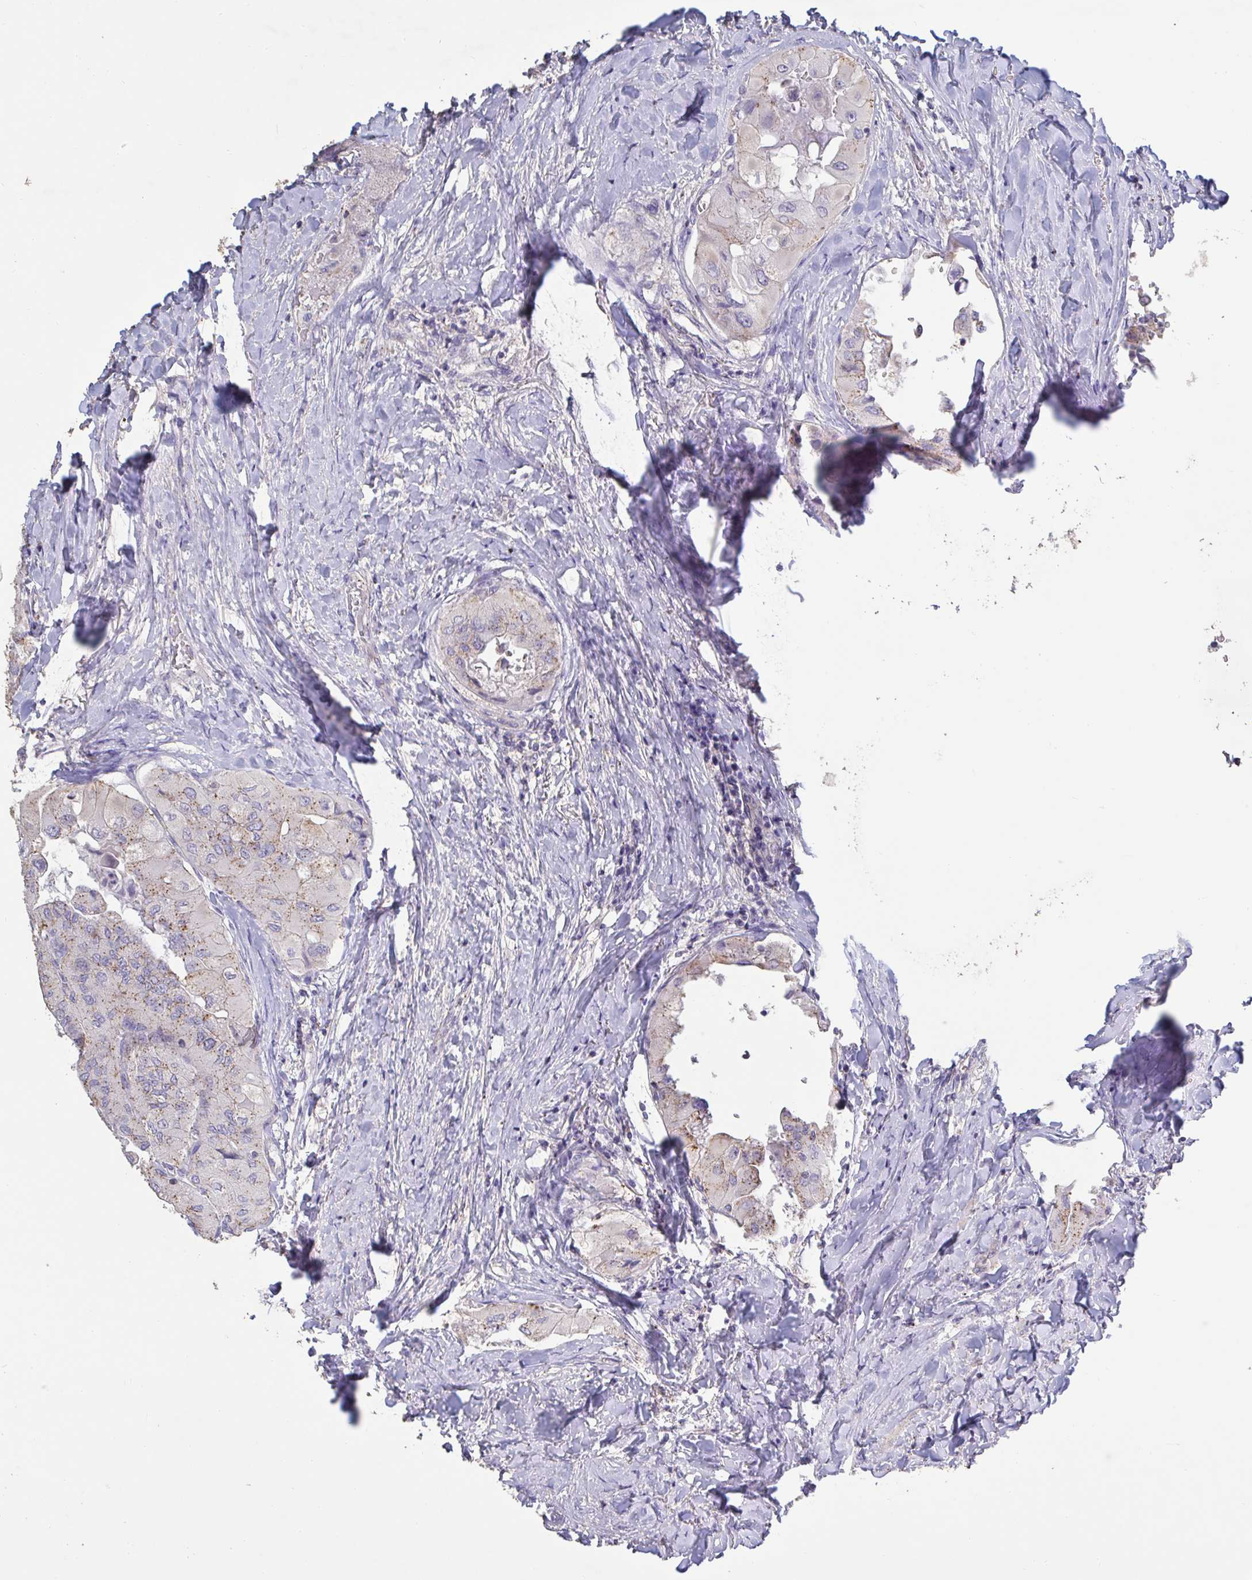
{"staining": {"intensity": "moderate", "quantity": "25%-75%", "location": "cytoplasmic/membranous"}, "tissue": "thyroid cancer", "cell_type": "Tumor cells", "image_type": "cancer", "snomed": [{"axis": "morphology", "description": "Normal tissue, NOS"}, {"axis": "morphology", "description": "Papillary adenocarcinoma, NOS"}, {"axis": "topography", "description": "Thyroid gland"}], "caption": "Protein expression analysis of human thyroid cancer reveals moderate cytoplasmic/membranous positivity in about 25%-75% of tumor cells.", "gene": "CHMP5", "patient": {"sex": "female", "age": 59}}